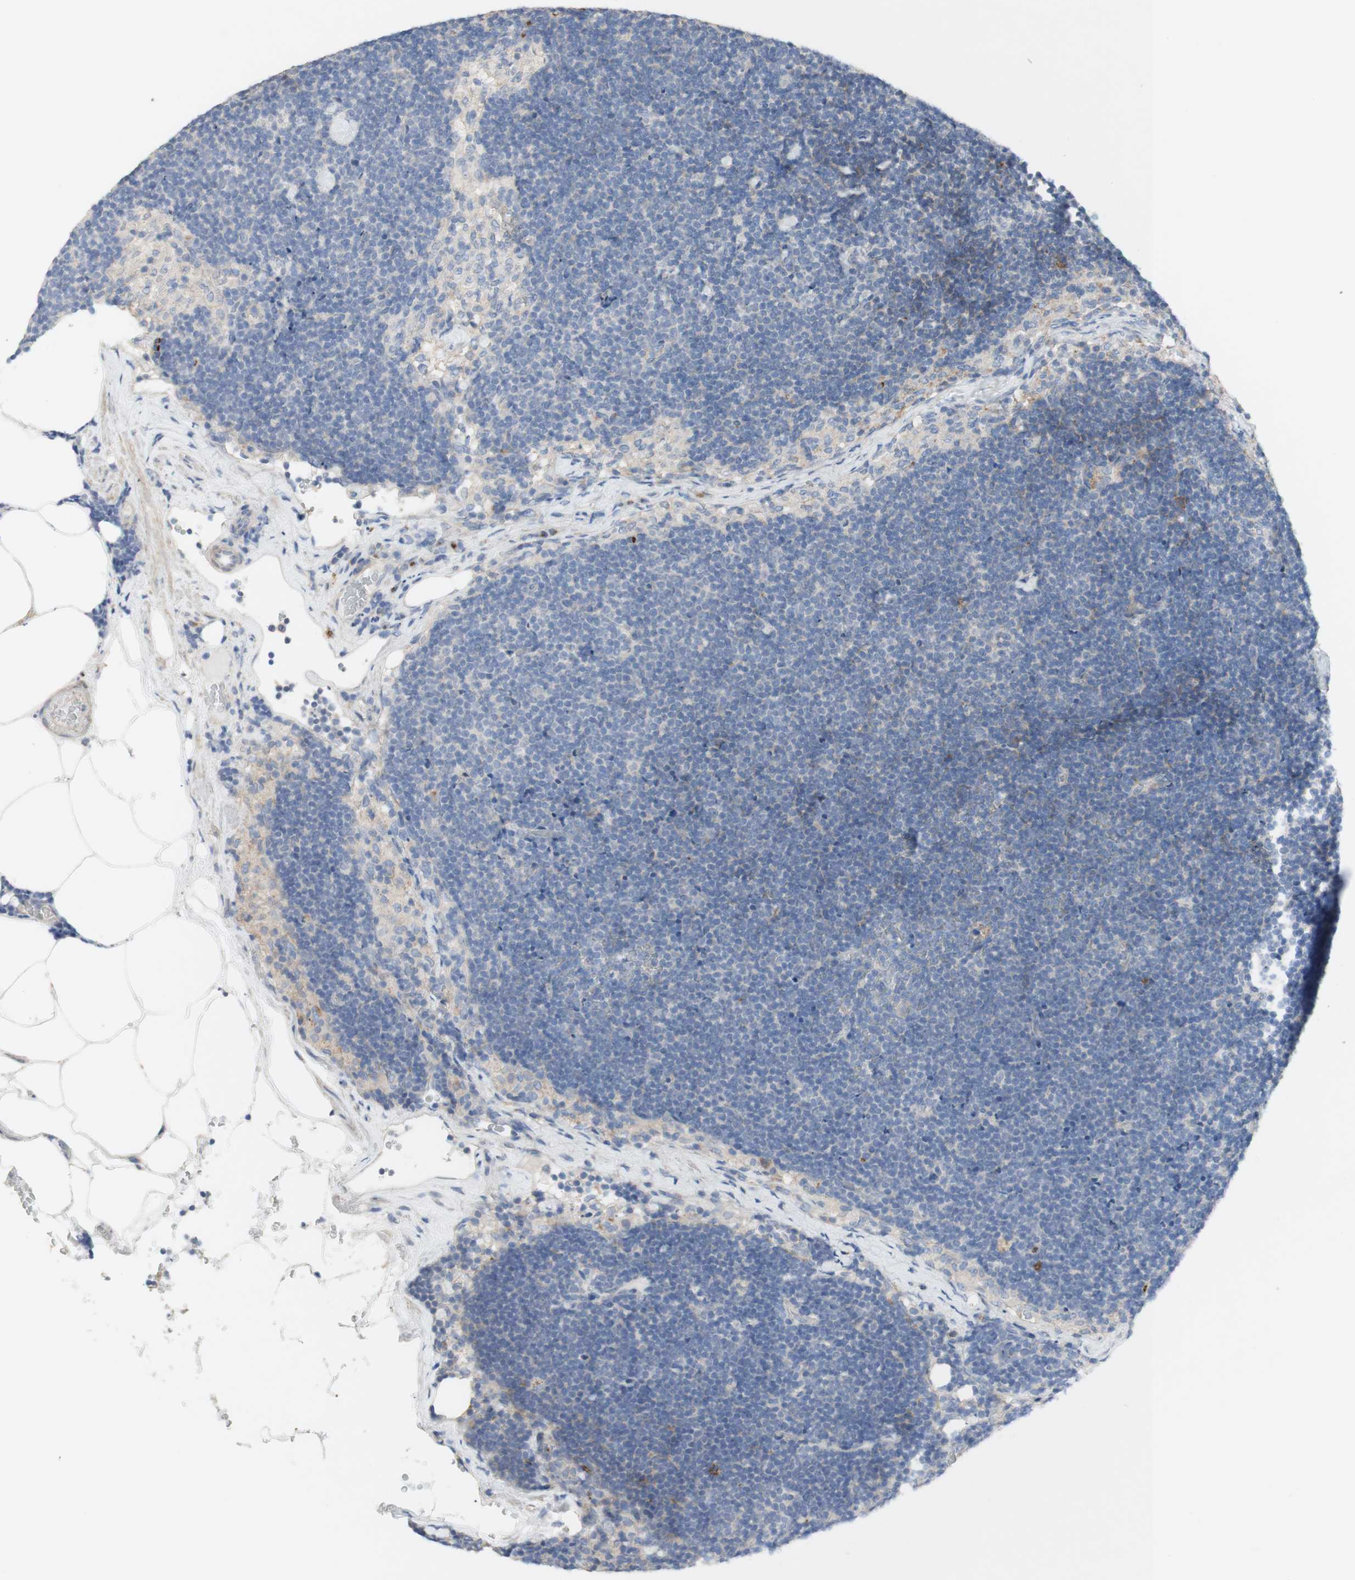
{"staining": {"intensity": "negative", "quantity": "none", "location": "none"}, "tissue": "lymph node", "cell_type": "Germinal center cells", "image_type": "normal", "snomed": [{"axis": "morphology", "description": "Normal tissue, NOS"}, {"axis": "topography", "description": "Lymph node"}], "caption": "There is no significant positivity in germinal center cells of lymph node. The staining was performed using DAB to visualize the protein expression in brown, while the nuclei were stained in blue with hematoxylin (Magnification: 20x).", "gene": "MANEA", "patient": {"sex": "male", "age": 63}}